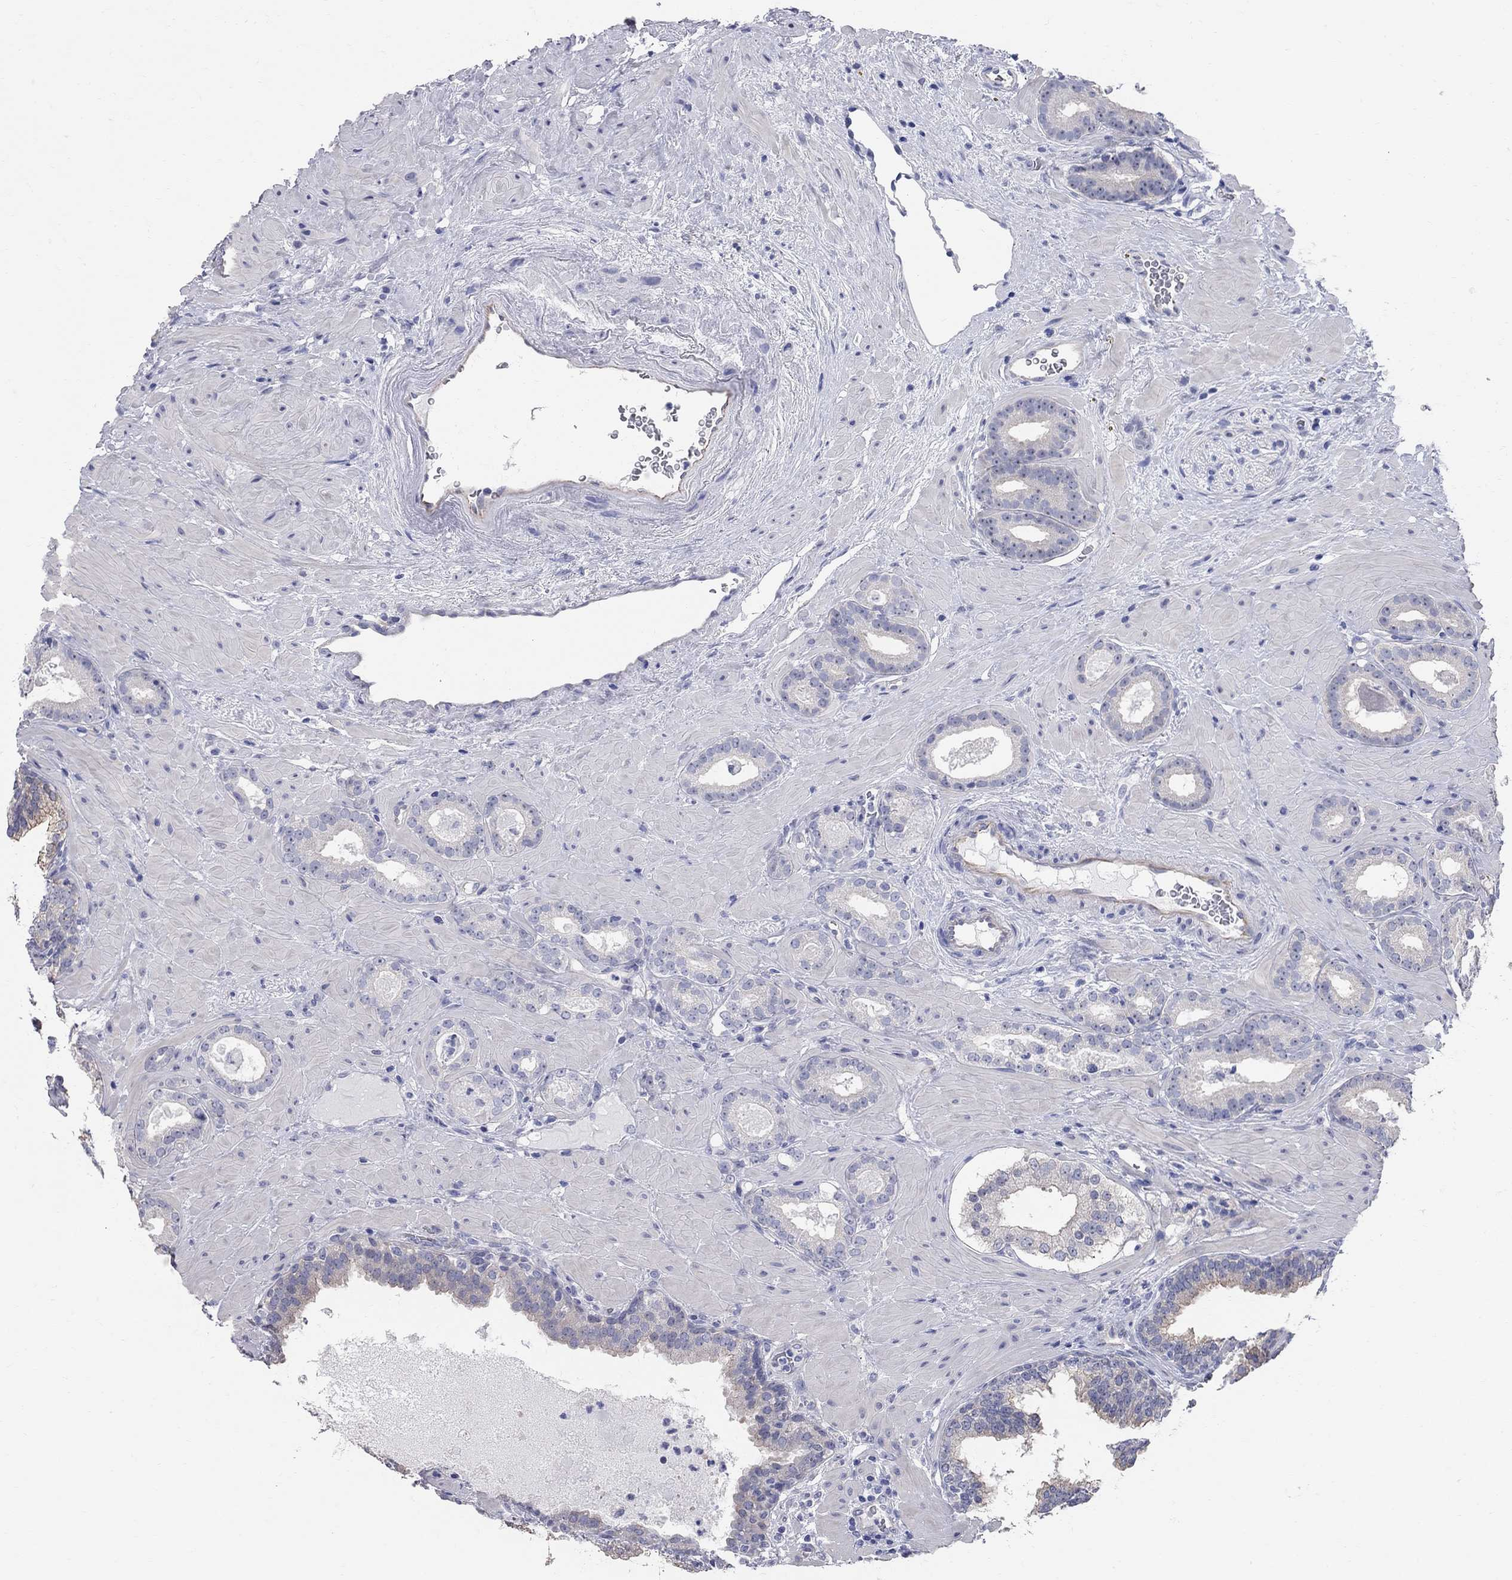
{"staining": {"intensity": "weak", "quantity": "<25%", "location": "cytoplasmic/membranous"}, "tissue": "prostate cancer", "cell_type": "Tumor cells", "image_type": "cancer", "snomed": [{"axis": "morphology", "description": "Adenocarcinoma, Low grade"}, {"axis": "topography", "description": "Prostate"}], "caption": "High power microscopy image of an immunohistochemistry (IHC) histopathology image of prostate adenocarcinoma (low-grade), revealing no significant staining in tumor cells.", "gene": "AOX1", "patient": {"sex": "male", "age": 60}}